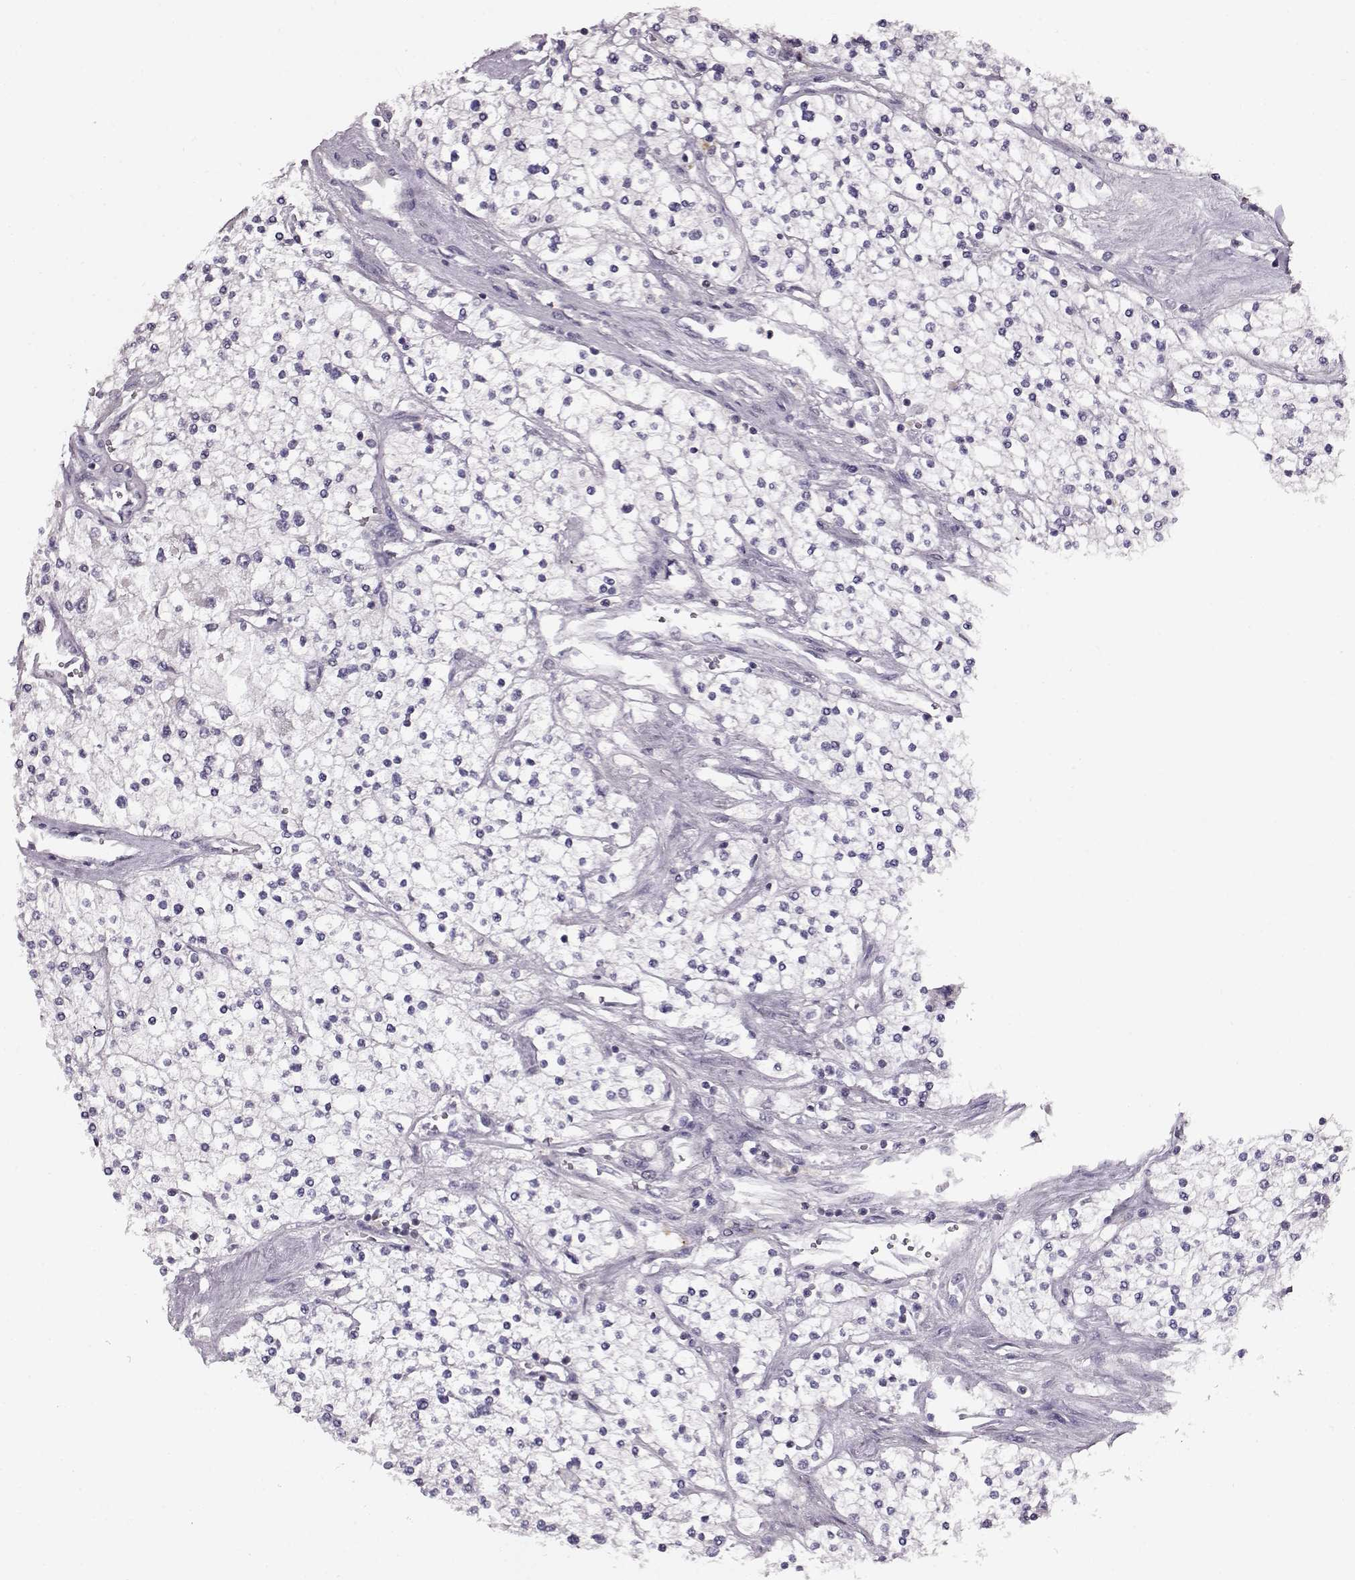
{"staining": {"intensity": "negative", "quantity": "none", "location": "none"}, "tissue": "renal cancer", "cell_type": "Tumor cells", "image_type": "cancer", "snomed": [{"axis": "morphology", "description": "Adenocarcinoma, NOS"}, {"axis": "topography", "description": "Kidney"}], "caption": "IHC of renal cancer (adenocarcinoma) demonstrates no staining in tumor cells. (DAB immunohistochemistry with hematoxylin counter stain).", "gene": "RP1L1", "patient": {"sex": "male", "age": 80}}